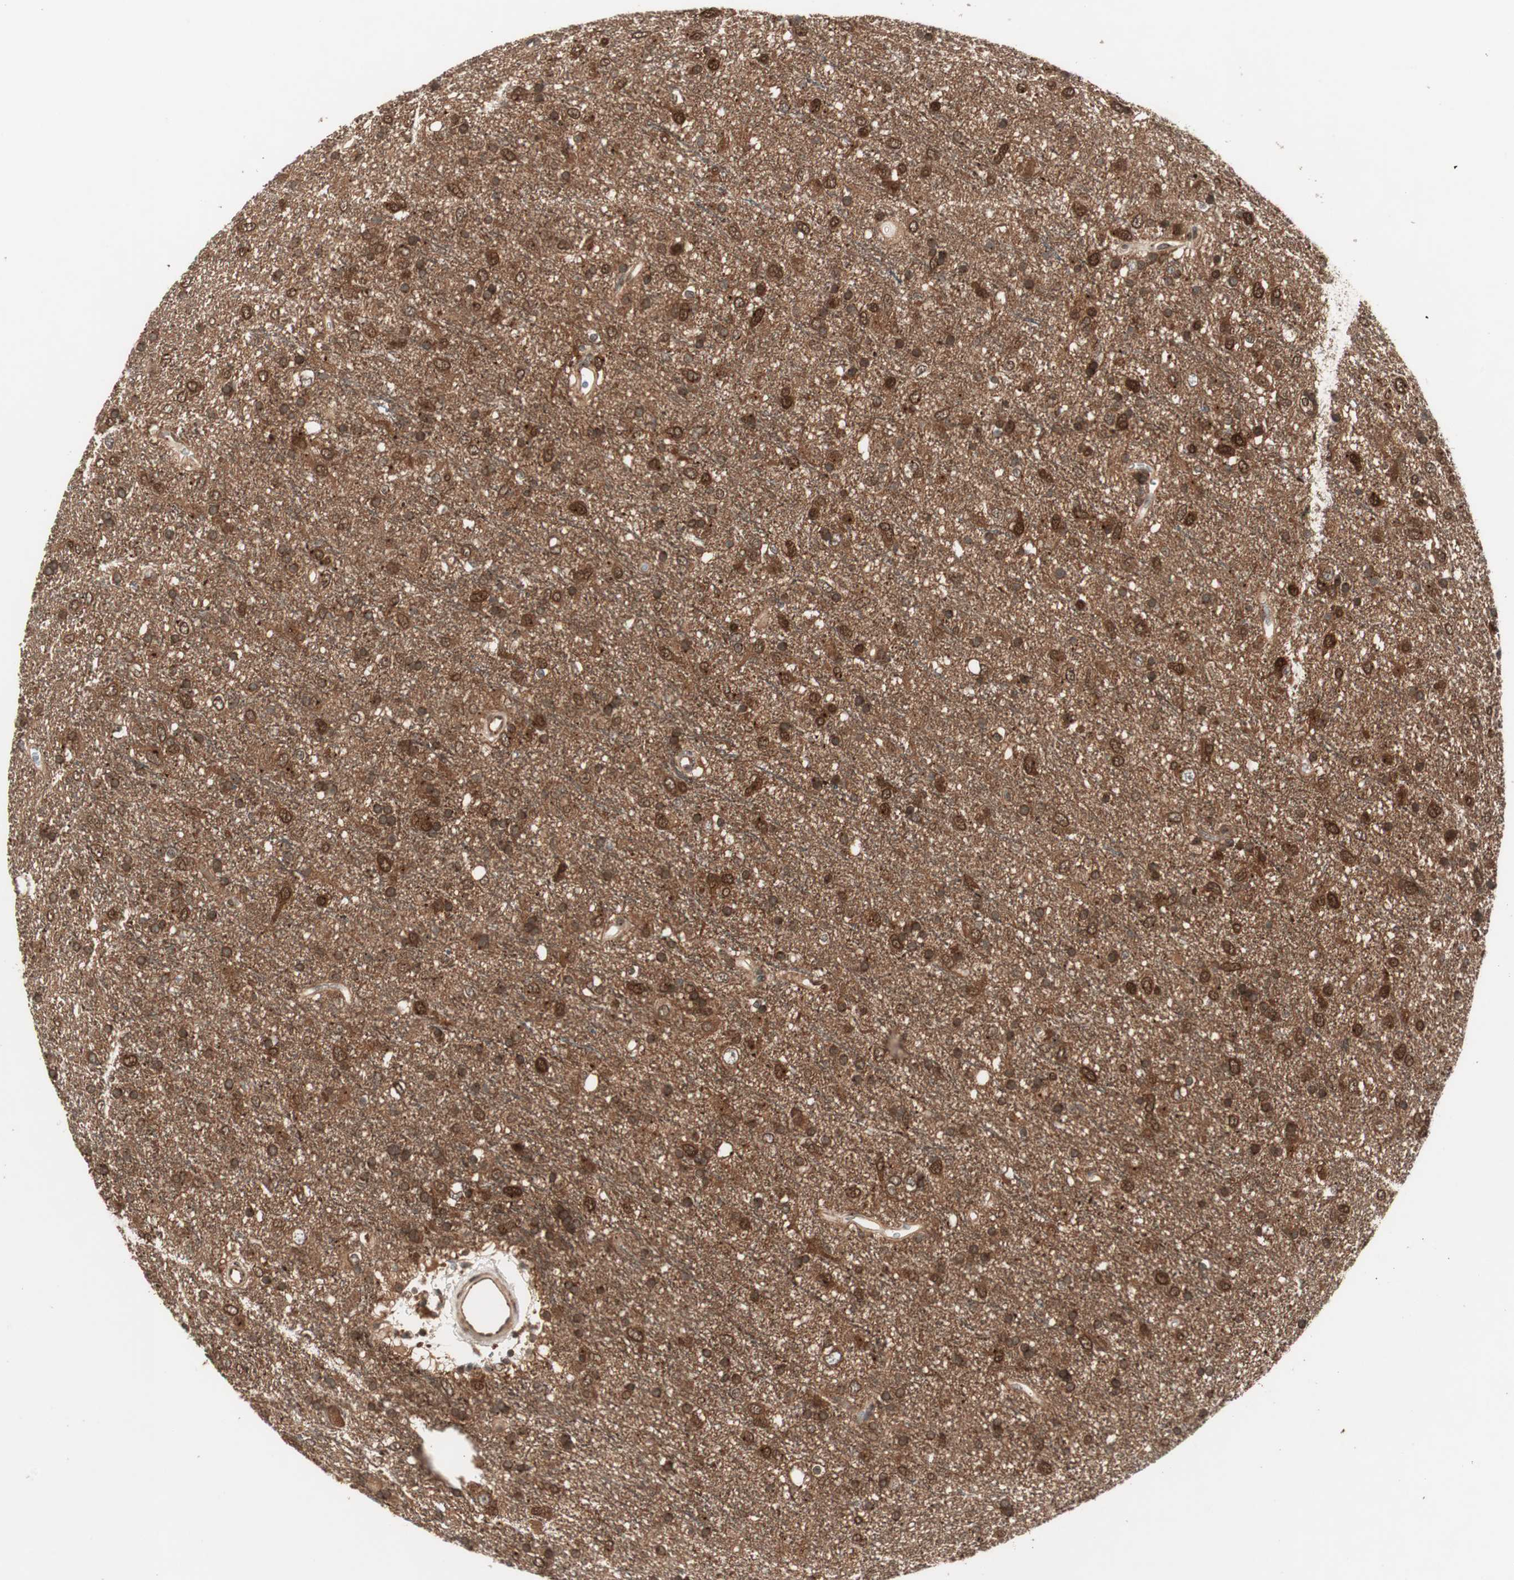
{"staining": {"intensity": "strong", "quantity": ">75%", "location": "cytoplasmic/membranous,nuclear"}, "tissue": "glioma", "cell_type": "Tumor cells", "image_type": "cancer", "snomed": [{"axis": "morphology", "description": "Glioma, malignant, Low grade"}, {"axis": "topography", "description": "Brain"}], "caption": "A high-resolution photomicrograph shows IHC staining of glioma, which displays strong cytoplasmic/membranous and nuclear expression in about >75% of tumor cells.", "gene": "PRKG2", "patient": {"sex": "male", "age": 77}}